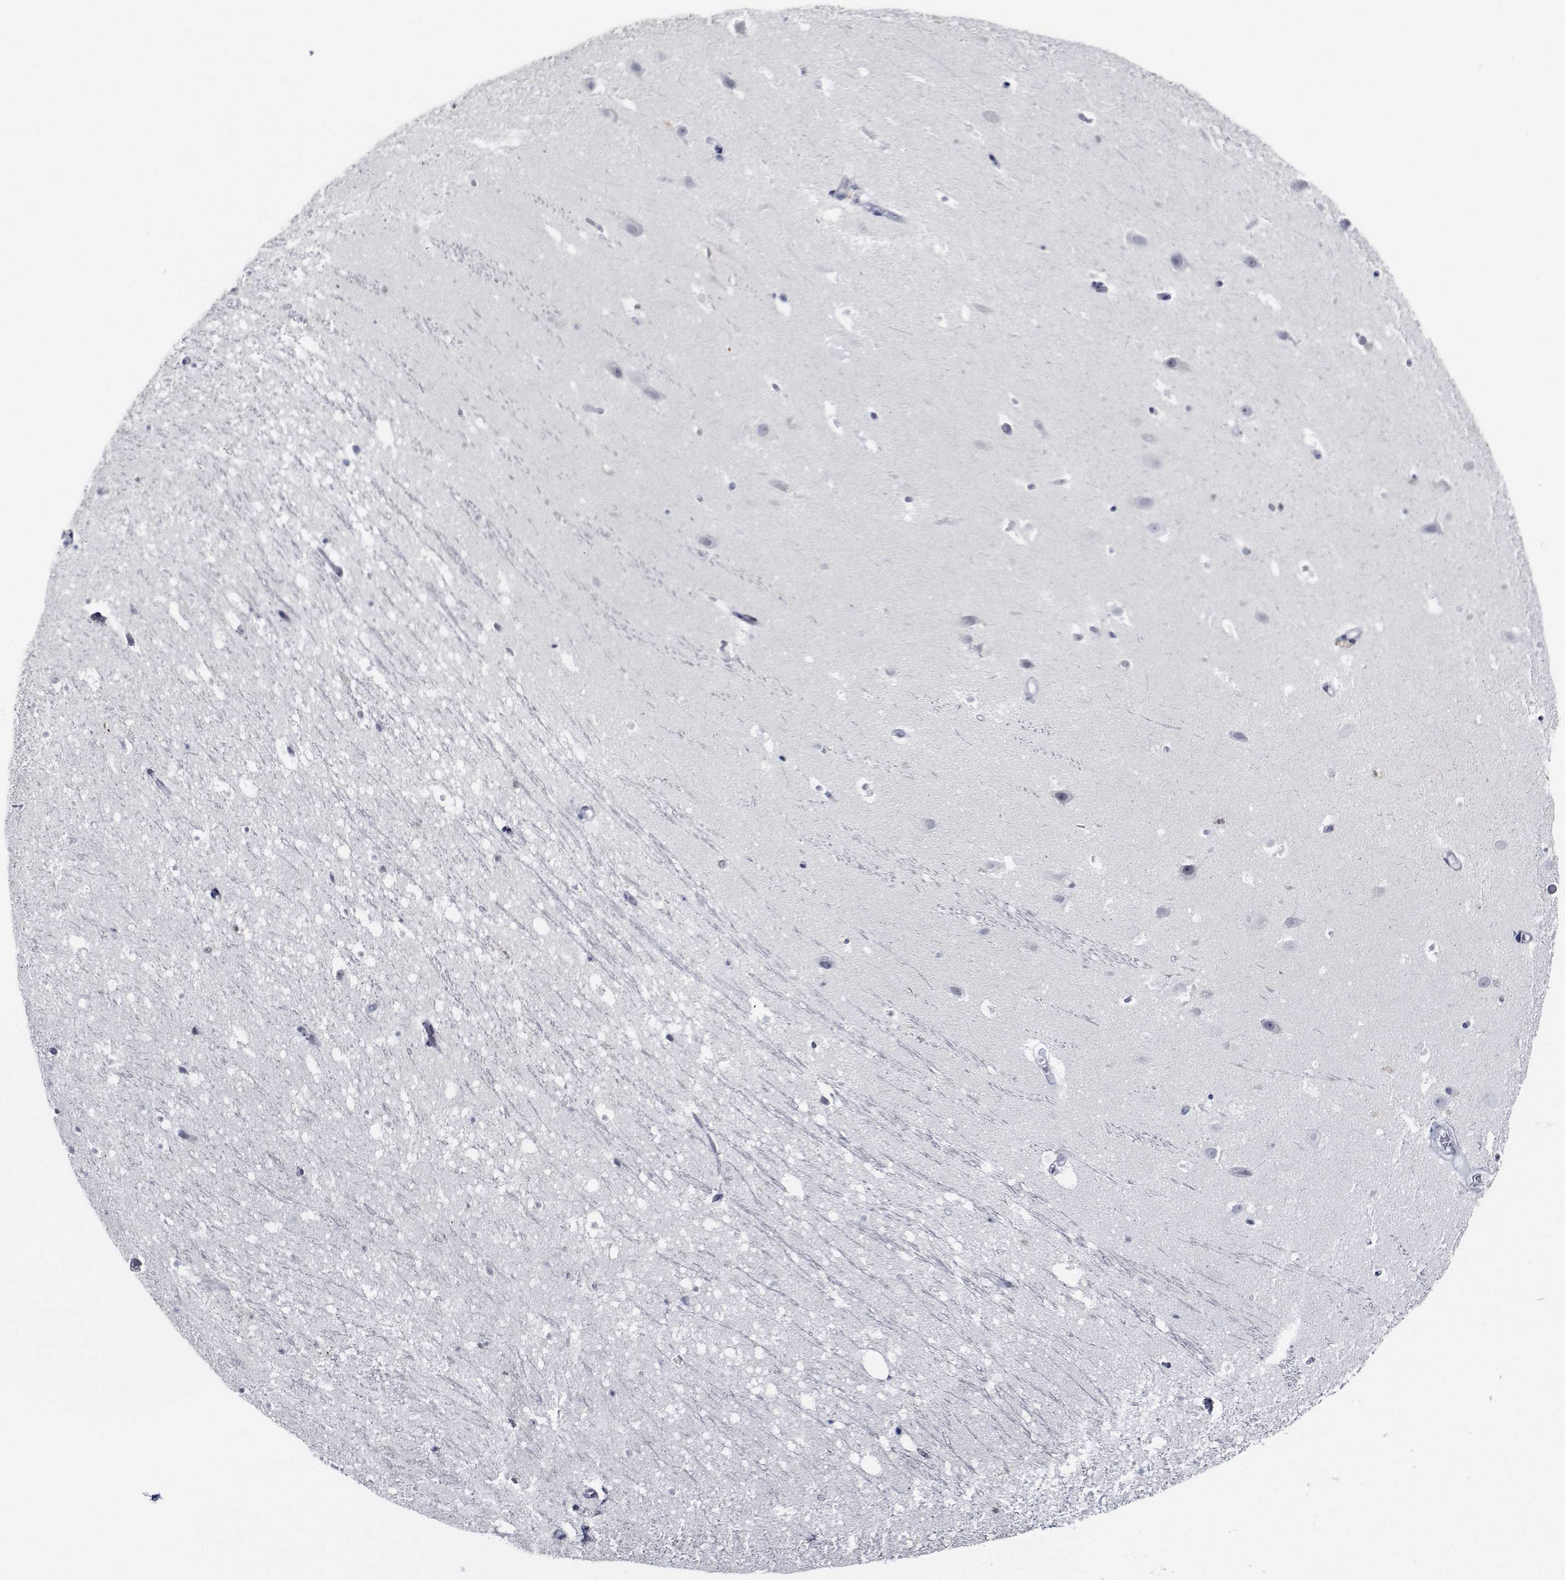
{"staining": {"intensity": "negative", "quantity": "none", "location": "none"}, "tissue": "hippocampus", "cell_type": "Glial cells", "image_type": "normal", "snomed": [{"axis": "morphology", "description": "Normal tissue, NOS"}, {"axis": "topography", "description": "Hippocampus"}], "caption": "IHC of unremarkable human hippocampus displays no staining in glial cells.", "gene": "NVL", "patient": {"sex": "male", "age": 26}}